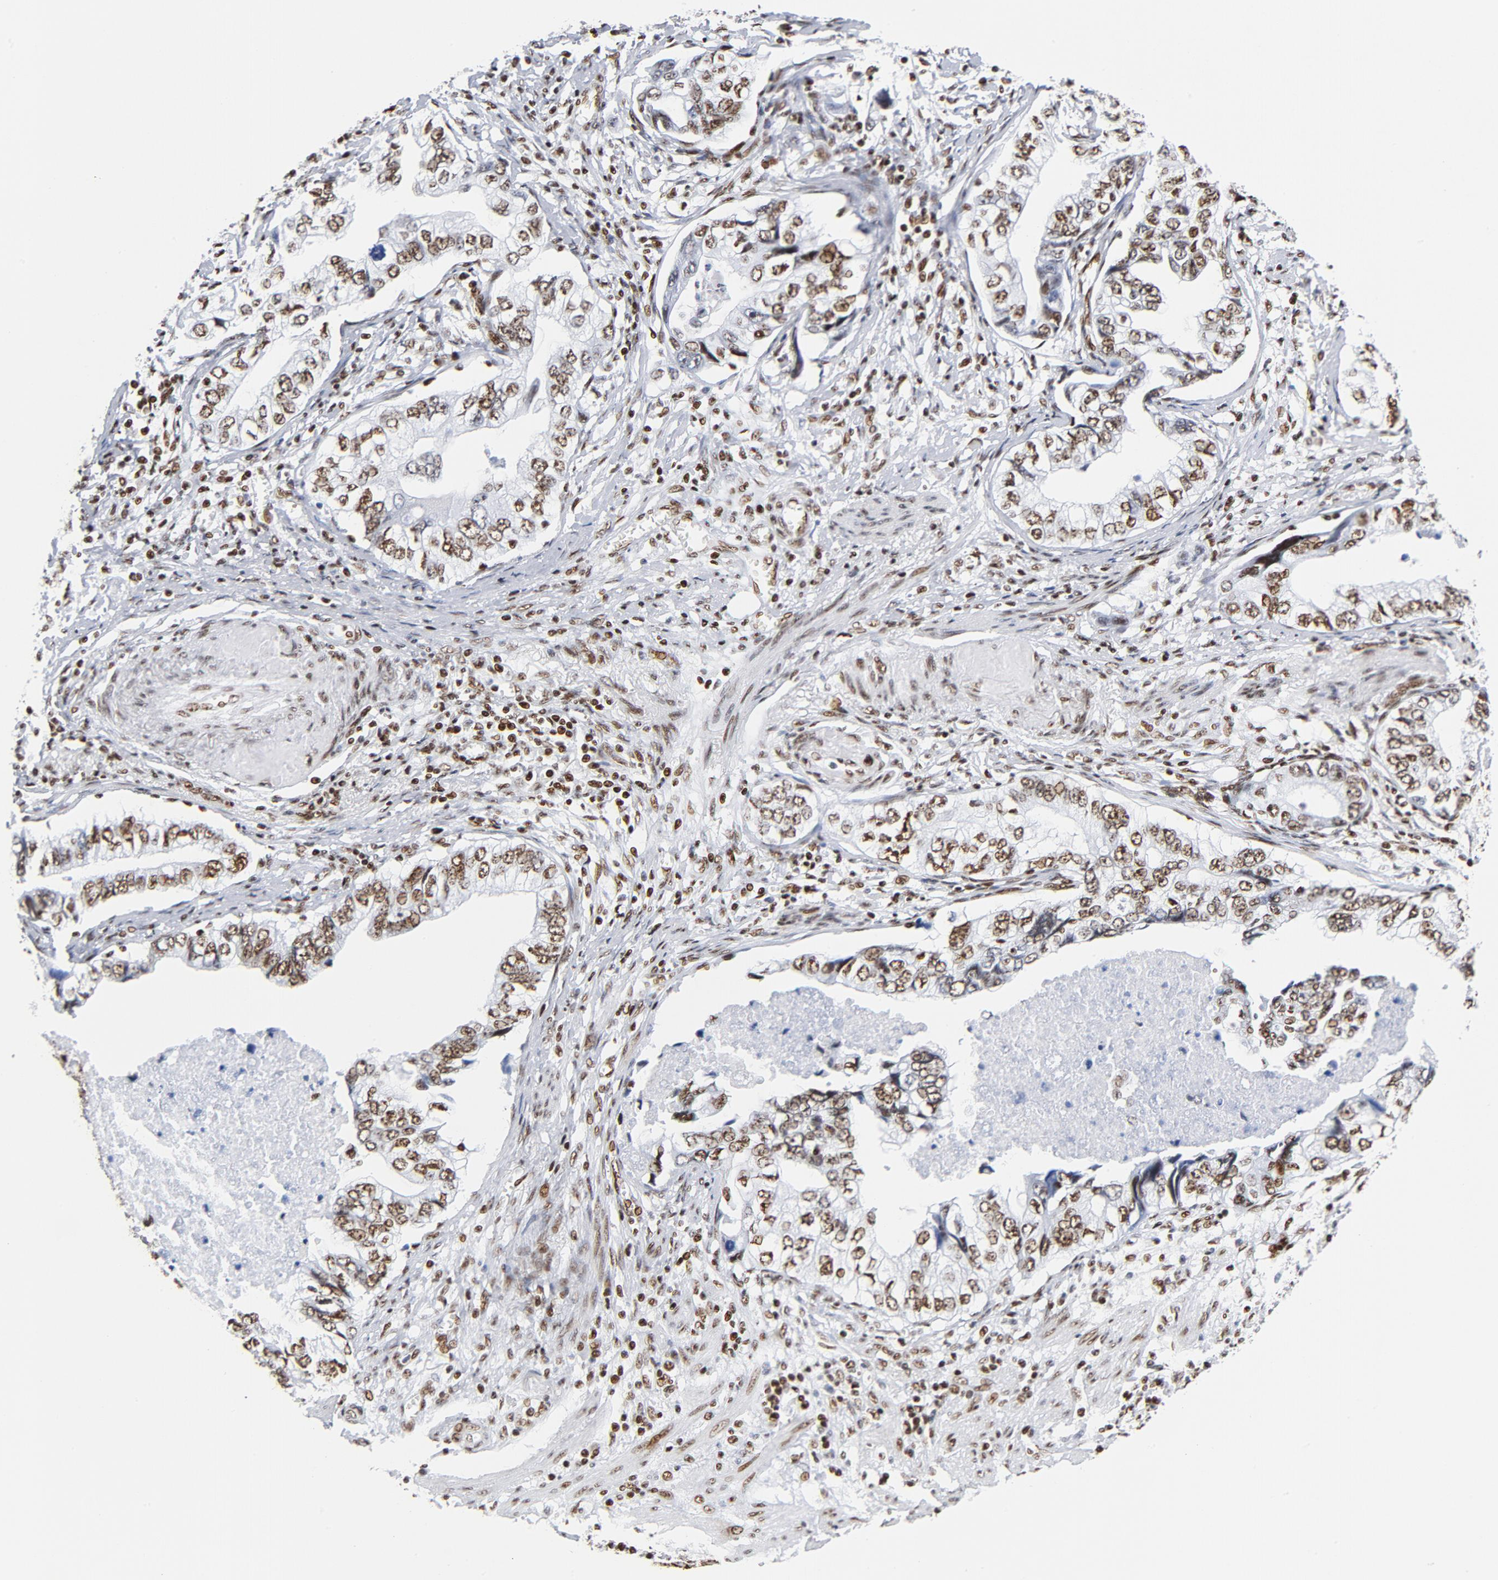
{"staining": {"intensity": "moderate", "quantity": ">75%", "location": "nuclear"}, "tissue": "stomach cancer", "cell_type": "Tumor cells", "image_type": "cancer", "snomed": [{"axis": "morphology", "description": "Adenocarcinoma, NOS"}, {"axis": "topography", "description": "Pancreas"}, {"axis": "topography", "description": "Stomach, upper"}], "caption": "Brown immunohistochemical staining in human stomach adenocarcinoma reveals moderate nuclear positivity in approximately >75% of tumor cells.", "gene": "XRCC5", "patient": {"sex": "male", "age": 77}}